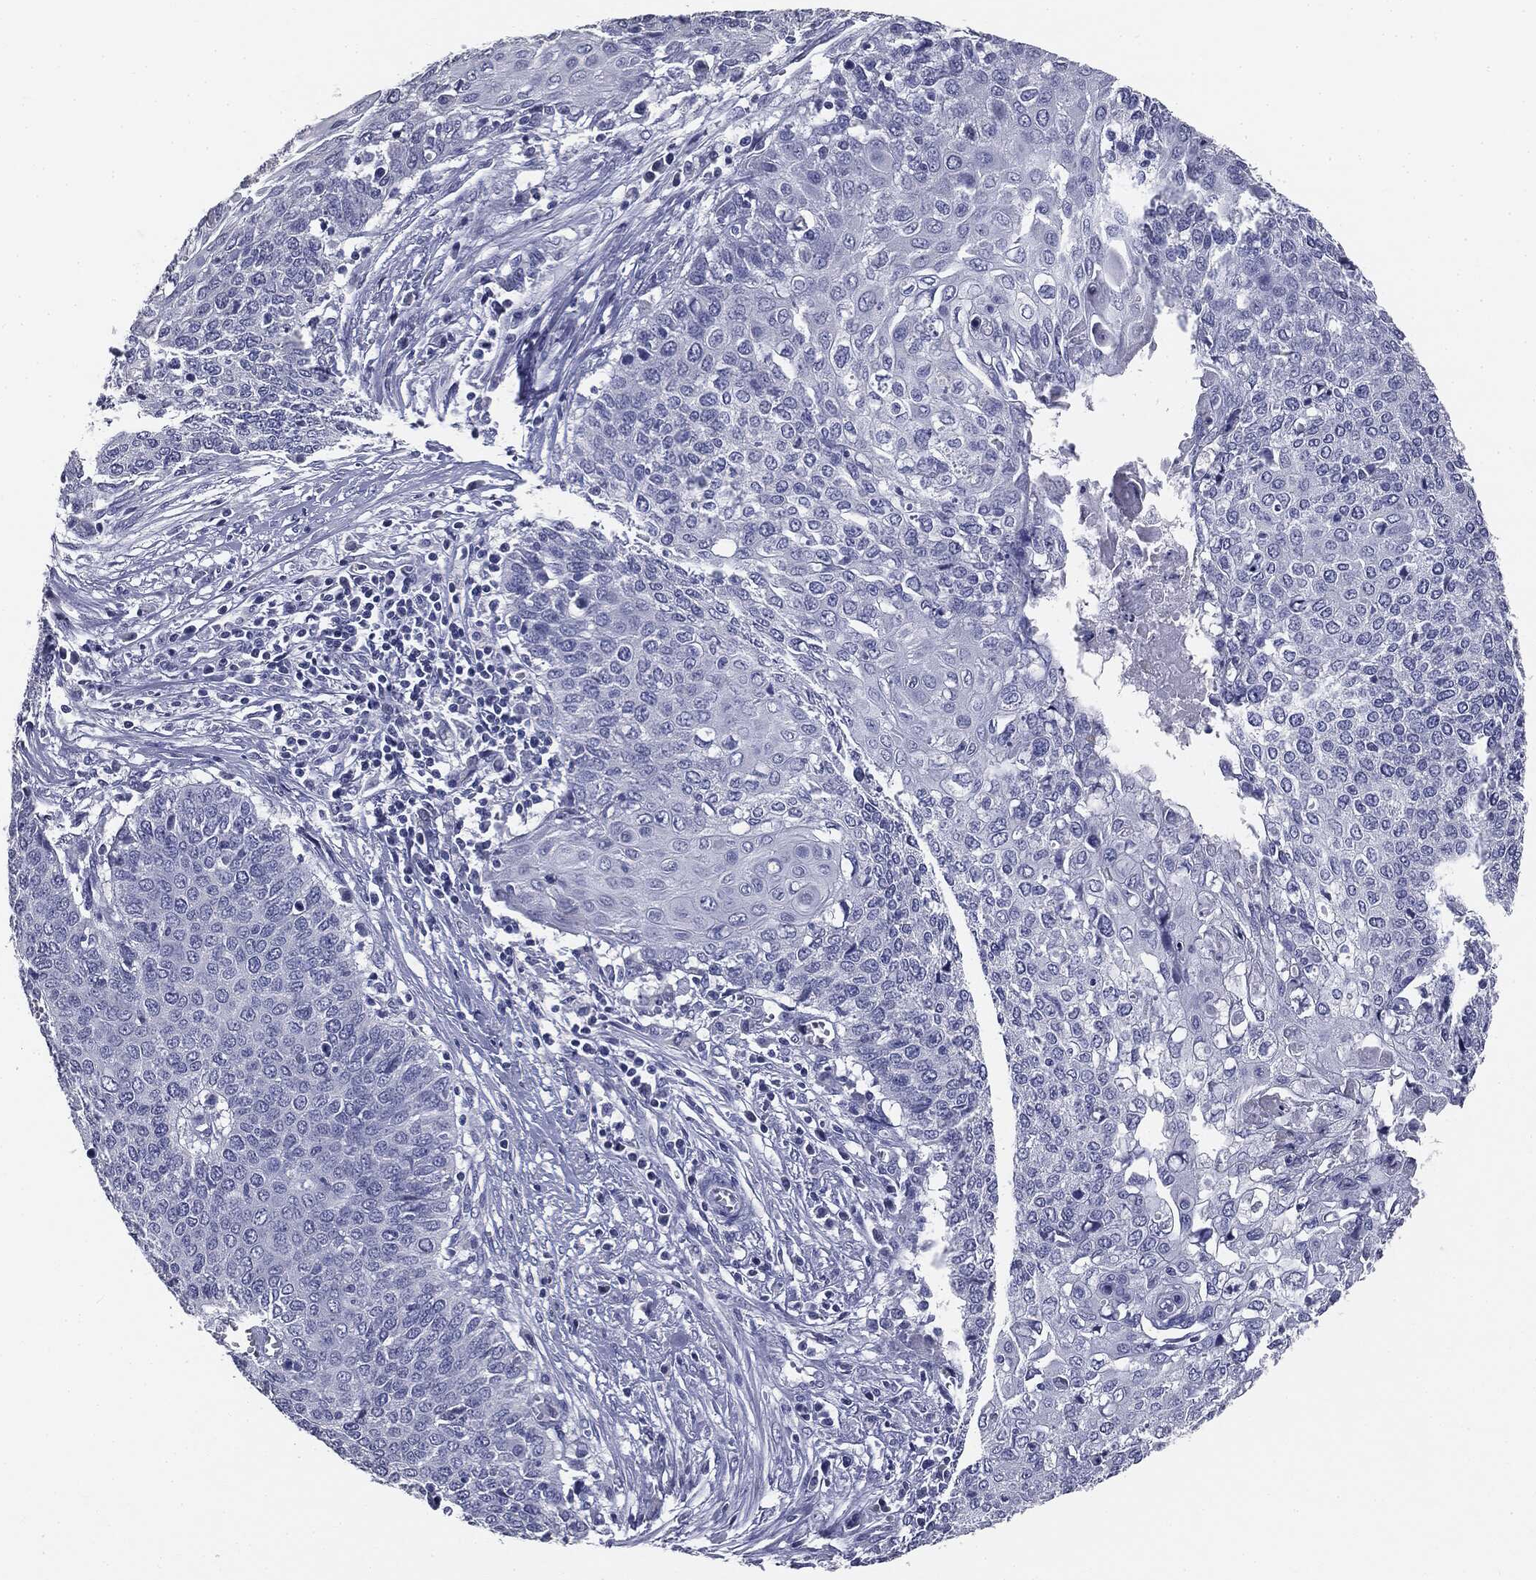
{"staining": {"intensity": "negative", "quantity": "none", "location": "none"}, "tissue": "cervical cancer", "cell_type": "Tumor cells", "image_type": "cancer", "snomed": [{"axis": "morphology", "description": "Squamous cell carcinoma, NOS"}, {"axis": "topography", "description": "Cervix"}], "caption": "This is an IHC histopathology image of human cervical cancer. There is no staining in tumor cells.", "gene": "AFP", "patient": {"sex": "female", "age": 39}}